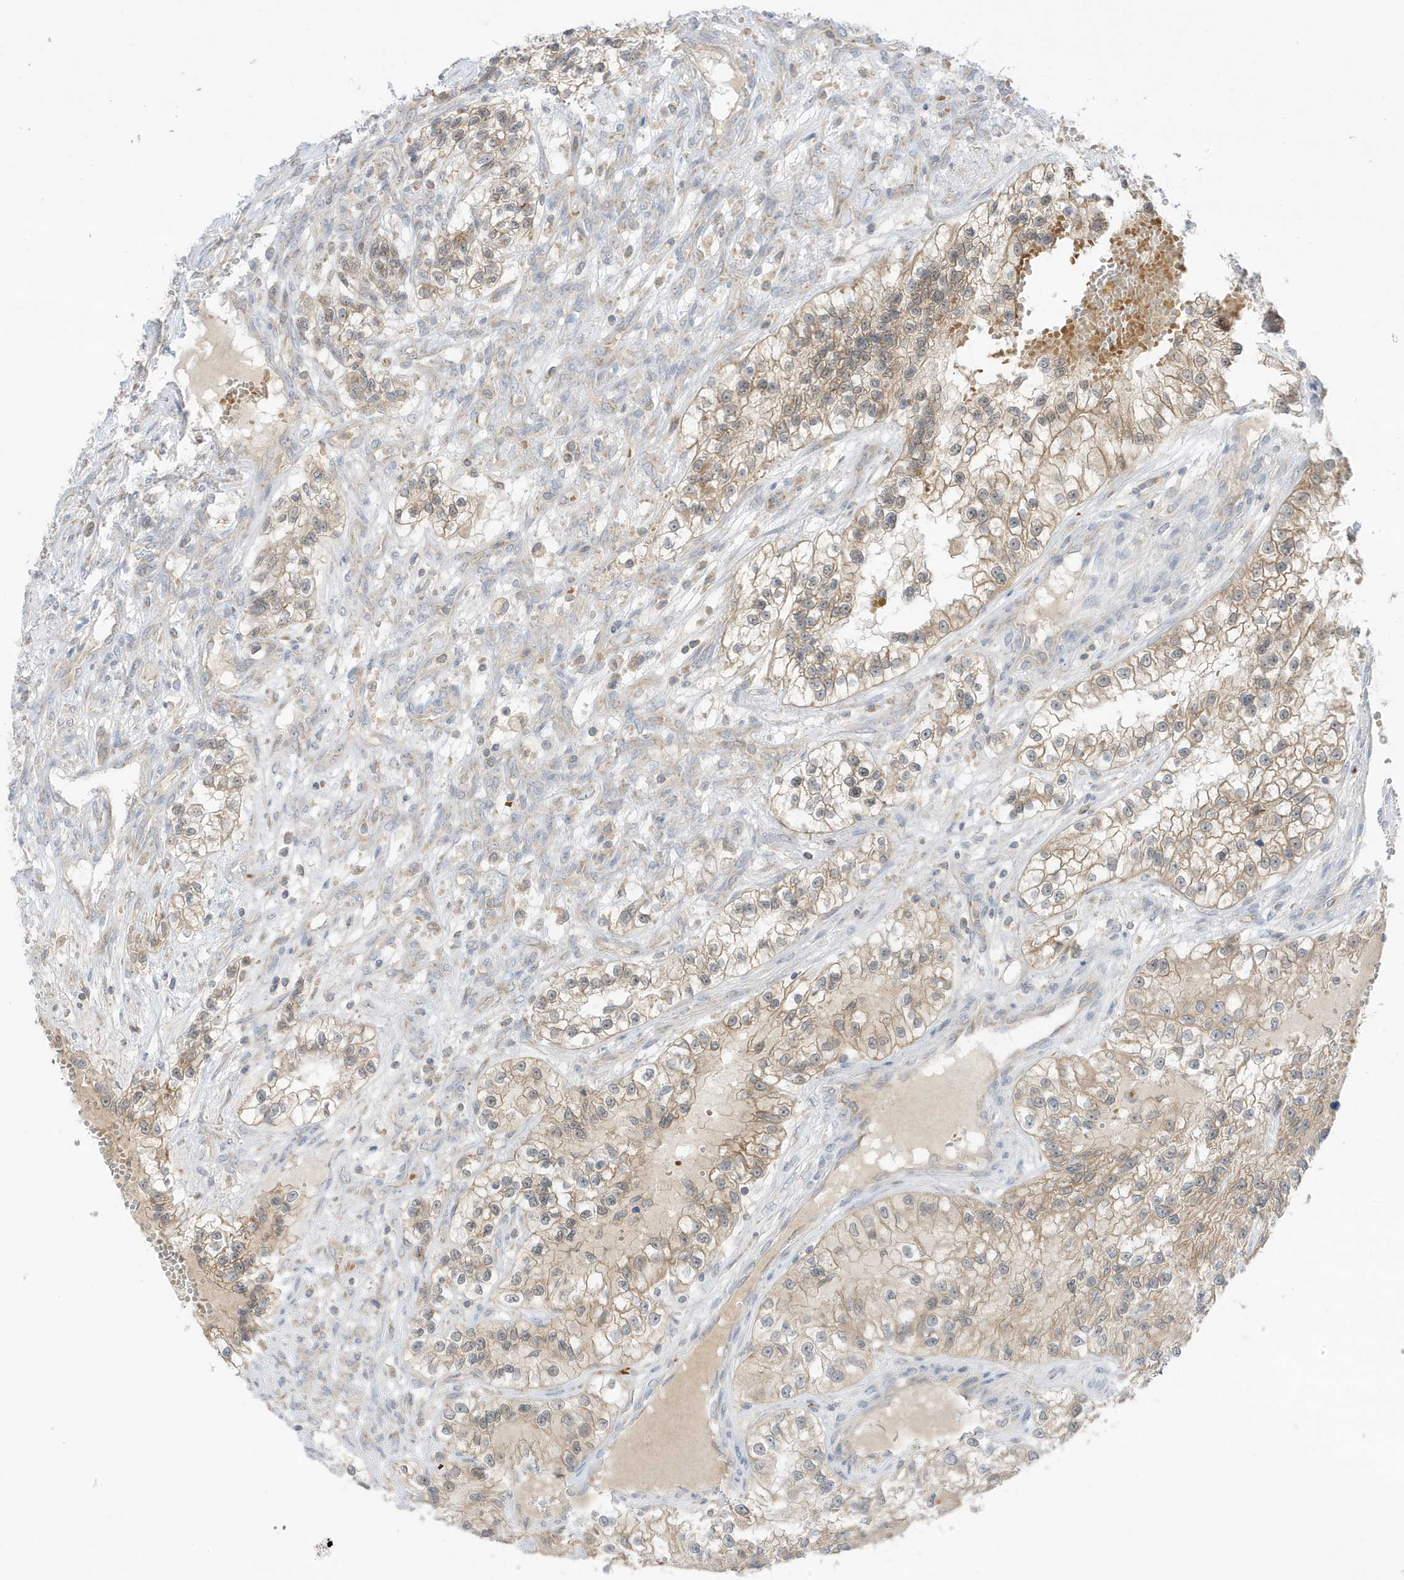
{"staining": {"intensity": "moderate", "quantity": ">75%", "location": "cytoplasmic/membranous"}, "tissue": "renal cancer", "cell_type": "Tumor cells", "image_type": "cancer", "snomed": [{"axis": "morphology", "description": "Adenocarcinoma, NOS"}, {"axis": "topography", "description": "Kidney"}], "caption": "Approximately >75% of tumor cells in human renal adenocarcinoma demonstrate moderate cytoplasmic/membranous protein expression as visualized by brown immunohistochemical staining.", "gene": "NPPC", "patient": {"sex": "female", "age": 57}}